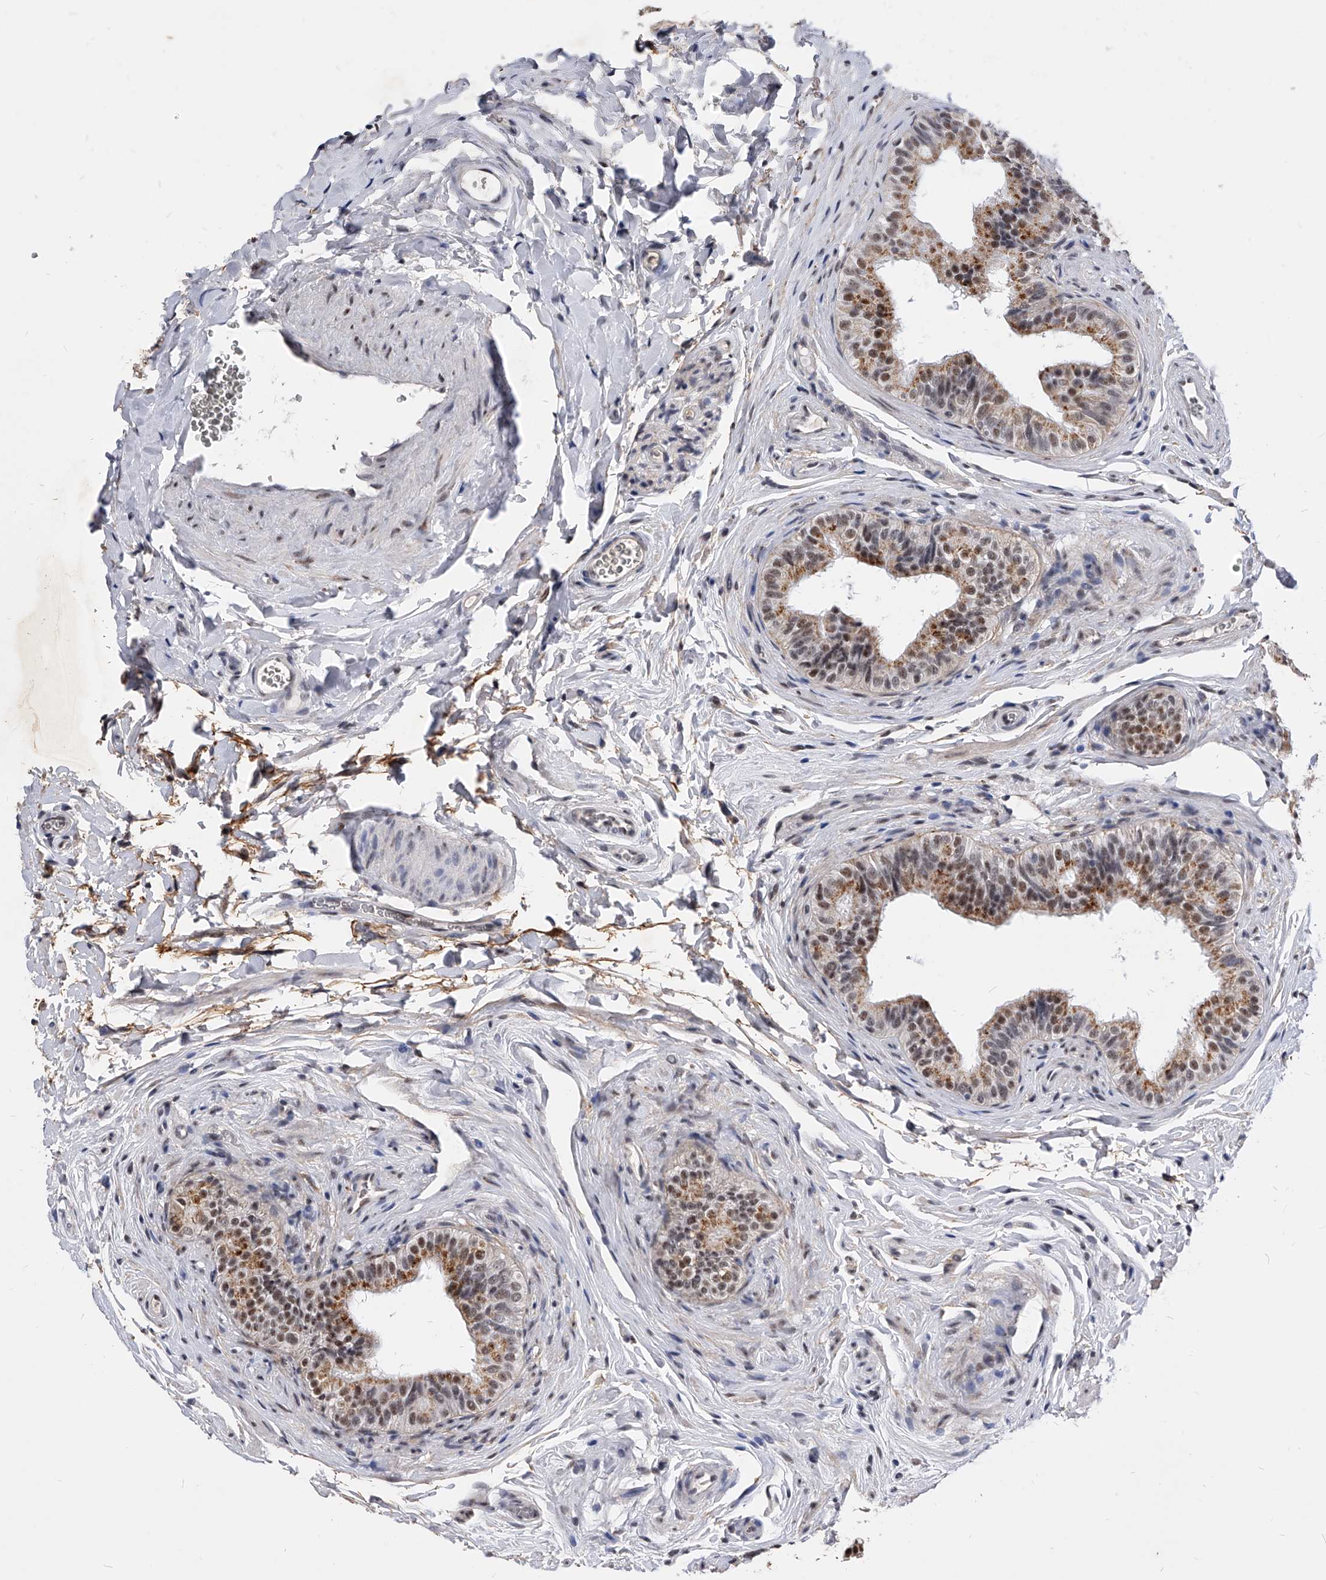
{"staining": {"intensity": "moderate", "quantity": "25%-75%", "location": "cytoplasmic/membranous,nuclear"}, "tissue": "epididymis", "cell_type": "Glandular cells", "image_type": "normal", "snomed": [{"axis": "morphology", "description": "Normal tissue, NOS"}, {"axis": "topography", "description": "Epididymis"}], "caption": "Glandular cells reveal moderate cytoplasmic/membranous,nuclear positivity in approximately 25%-75% of cells in unremarkable epididymis.", "gene": "ZNF529", "patient": {"sex": "male", "age": 49}}